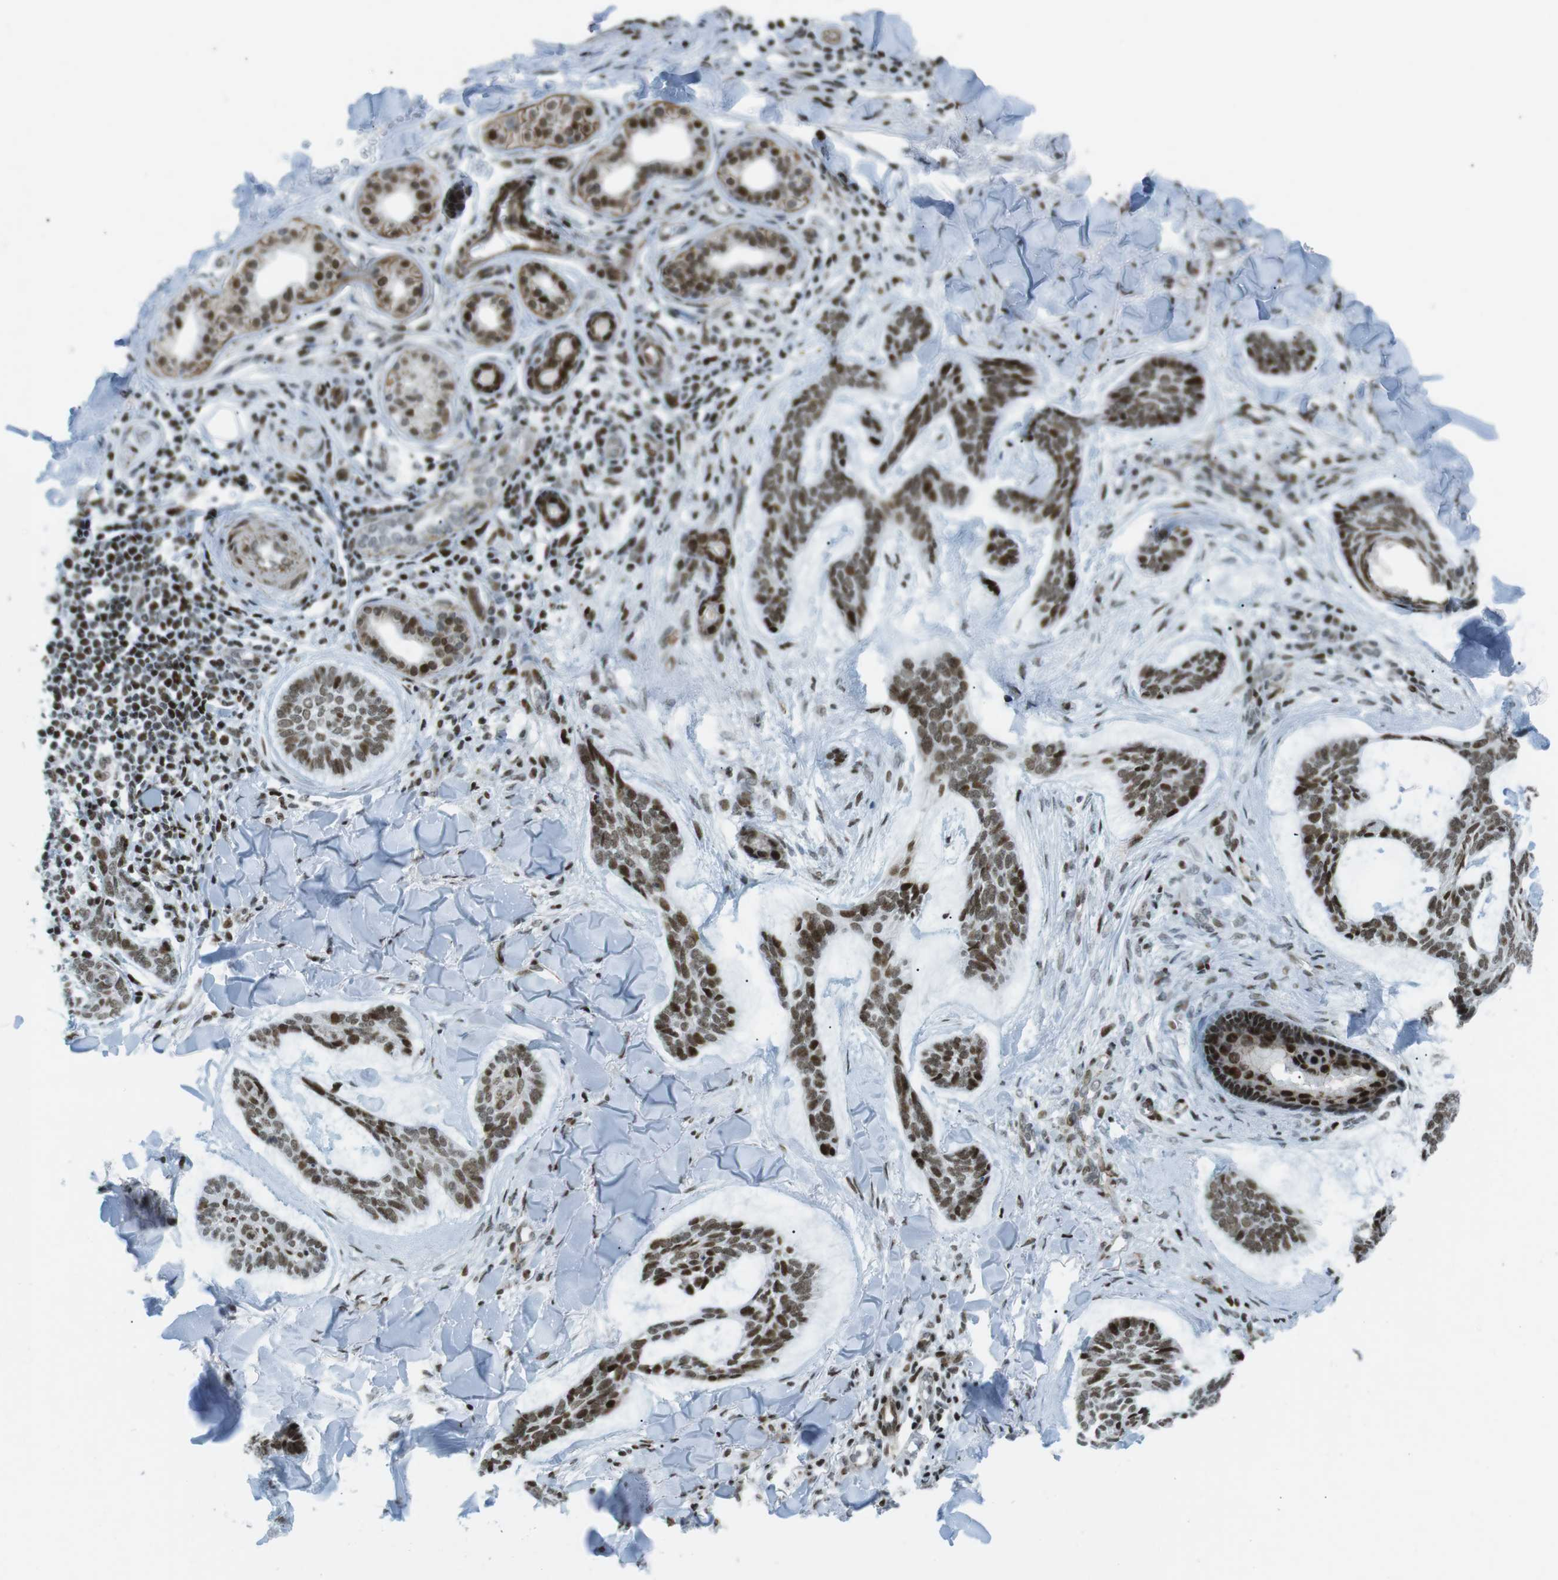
{"staining": {"intensity": "moderate", "quantity": ">75%", "location": "nuclear"}, "tissue": "skin cancer", "cell_type": "Tumor cells", "image_type": "cancer", "snomed": [{"axis": "morphology", "description": "Basal cell carcinoma"}, {"axis": "topography", "description": "Skin"}], "caption": "Immunohistochemical staining of human basal cell carcinoma (skin) exhibits moderate nuclear protein staining in about >75% of tumor cells.", "gene": "ARID1A", "patient": {"sex": "male", "age": 43}}